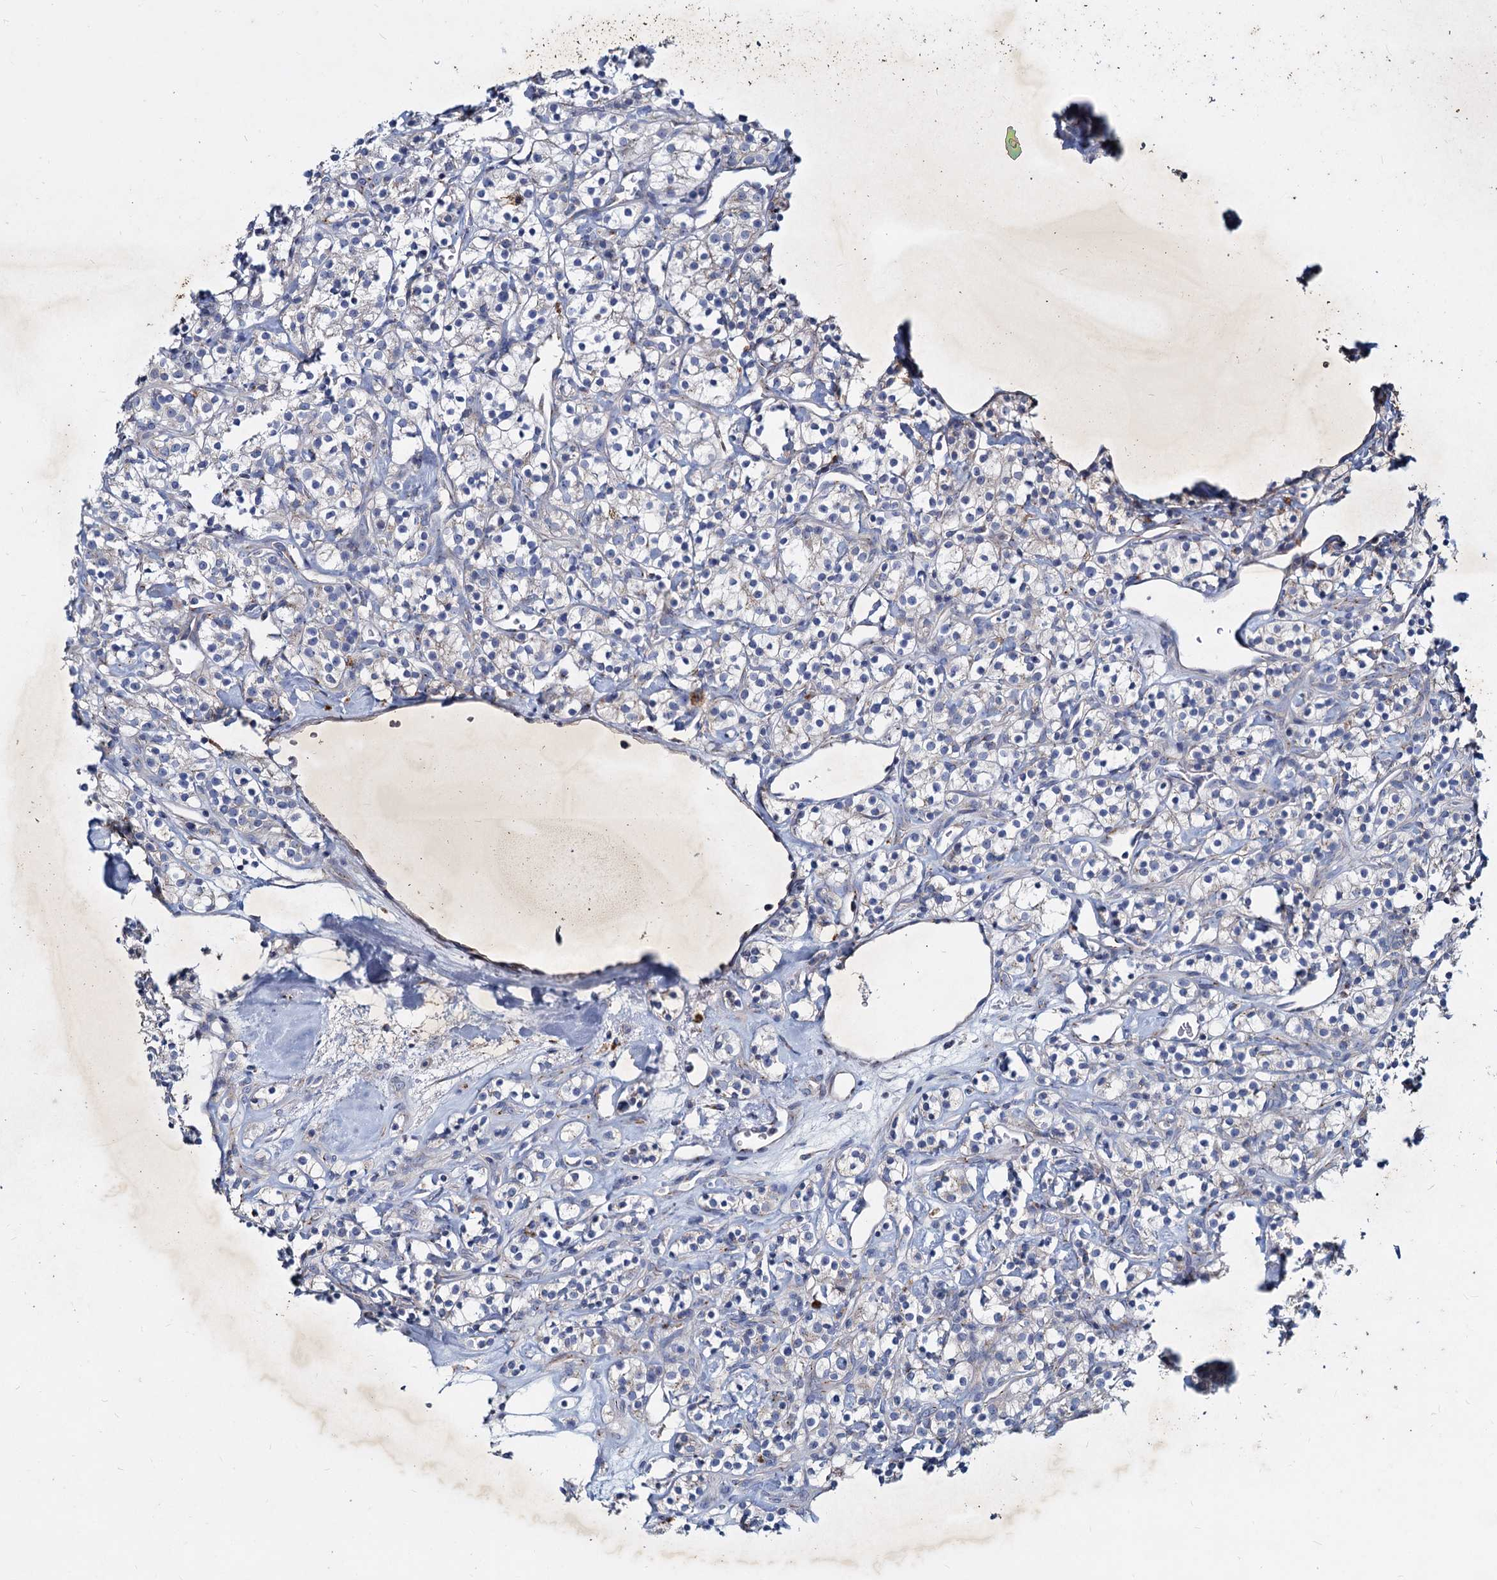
{"staining": {"intensity": "negative", "quantity": "none", "location": "none"}, "tissue": "renal cancer", "cell_type": "Tumor cells", "image_type": "cancer", "snomed": [{"axis": "morphology", "description": "Adenocarcinoma, NOS"}, {"axis": "topography", "description": "Kidney"}], "caption": "Photomicrograph shows no protein expression in tumor cells of adenocarcinoma (renal) tissue.", "gene": "AGBL4", "patient": {"sex": "male", "age": 77}}